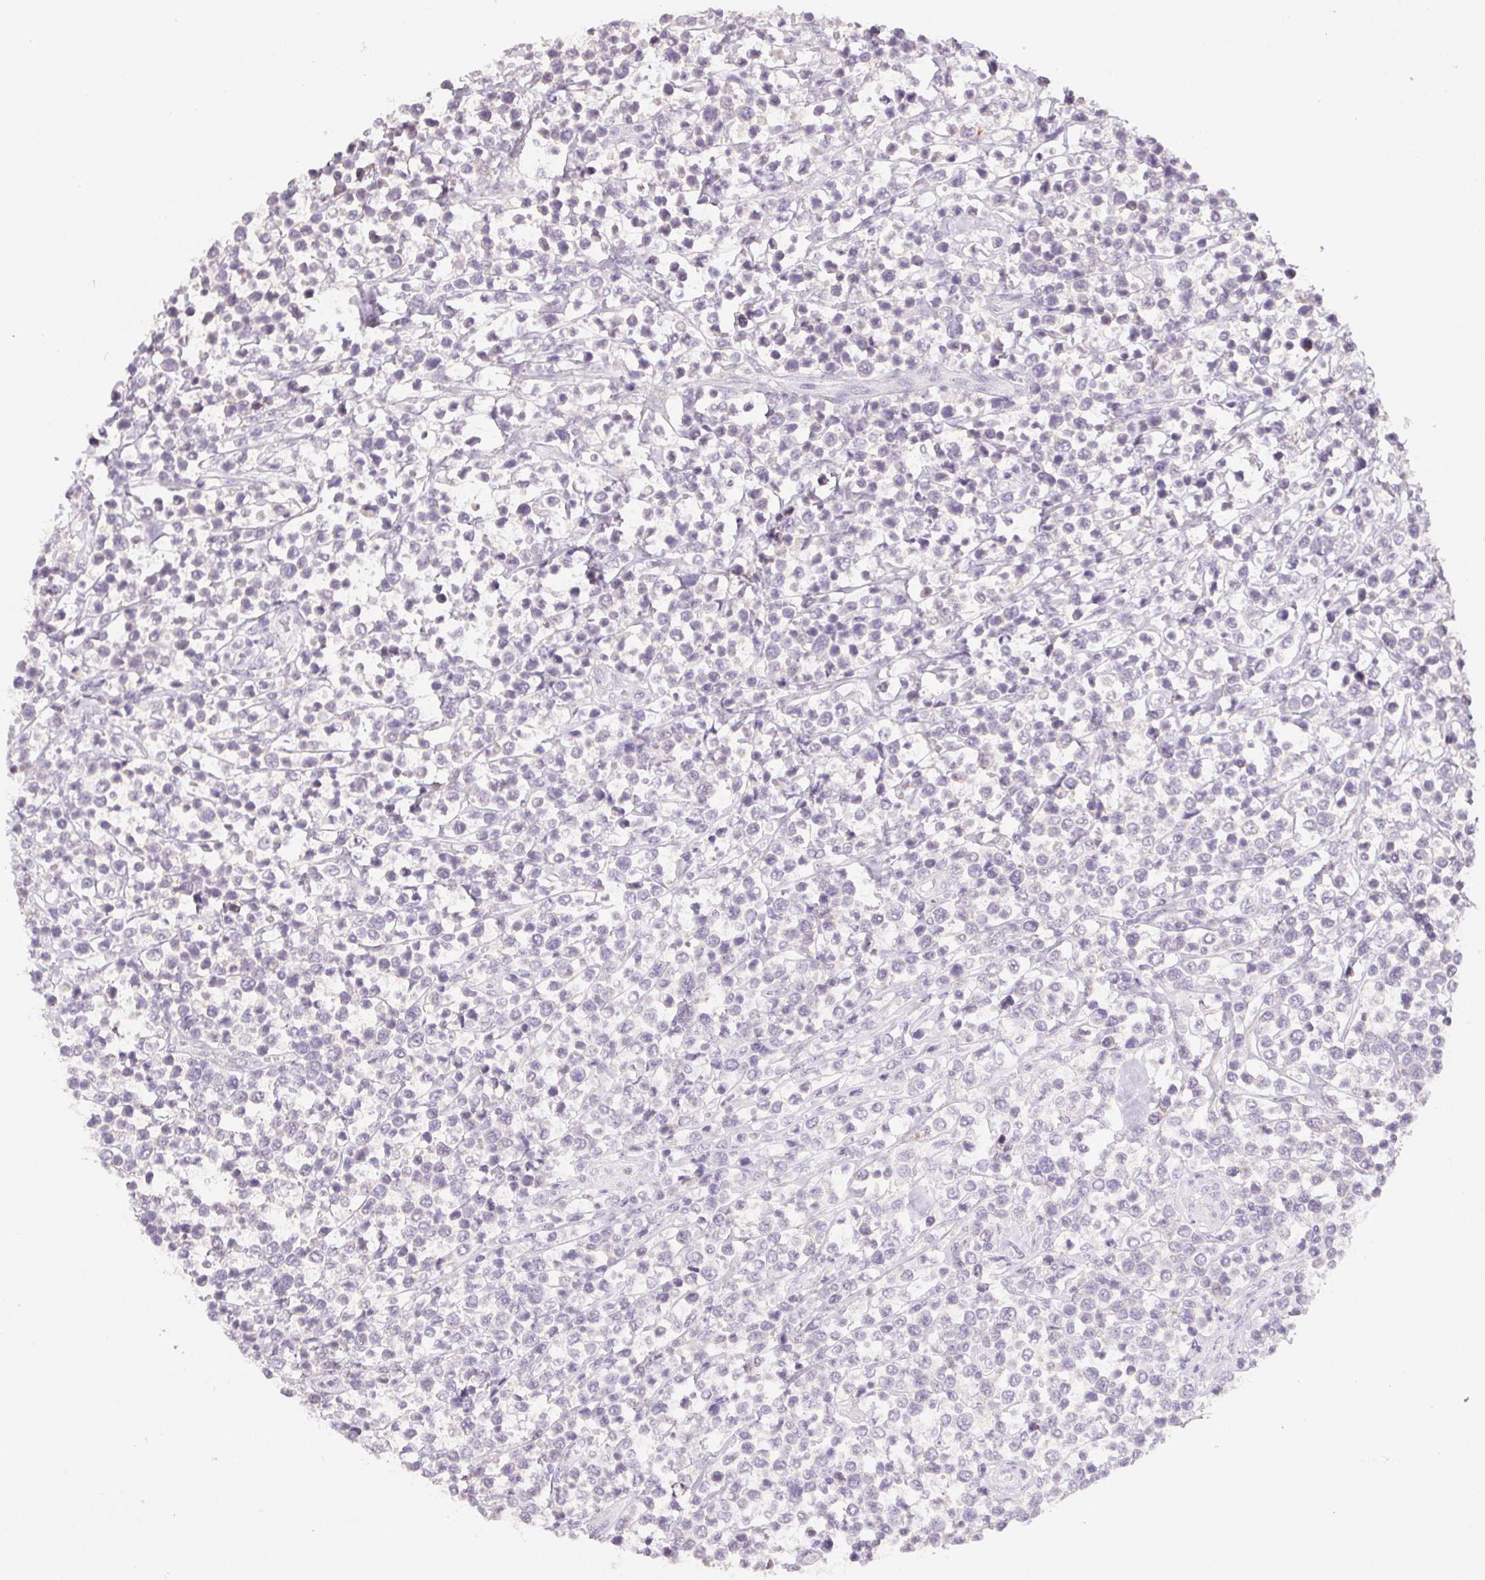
{"staining": {"intensity": "negative", "quantity": "none", "location": "none"}, "tissue": "lymphoma", "cell_type": "Tumor cells", "image_type": "cancer", "snomed": [{"axis": "morphology", "description": "Malignant lymphoma, non-Hodgkin's type, High grade"}, {"axis": "topography", "description": "Soft tissue"}], "caption": "Image shows no significant protein staining in tumor cells of lymphoma.", "gene": "PNMA8B", "patient": {"sex": "female", "age": 56}}